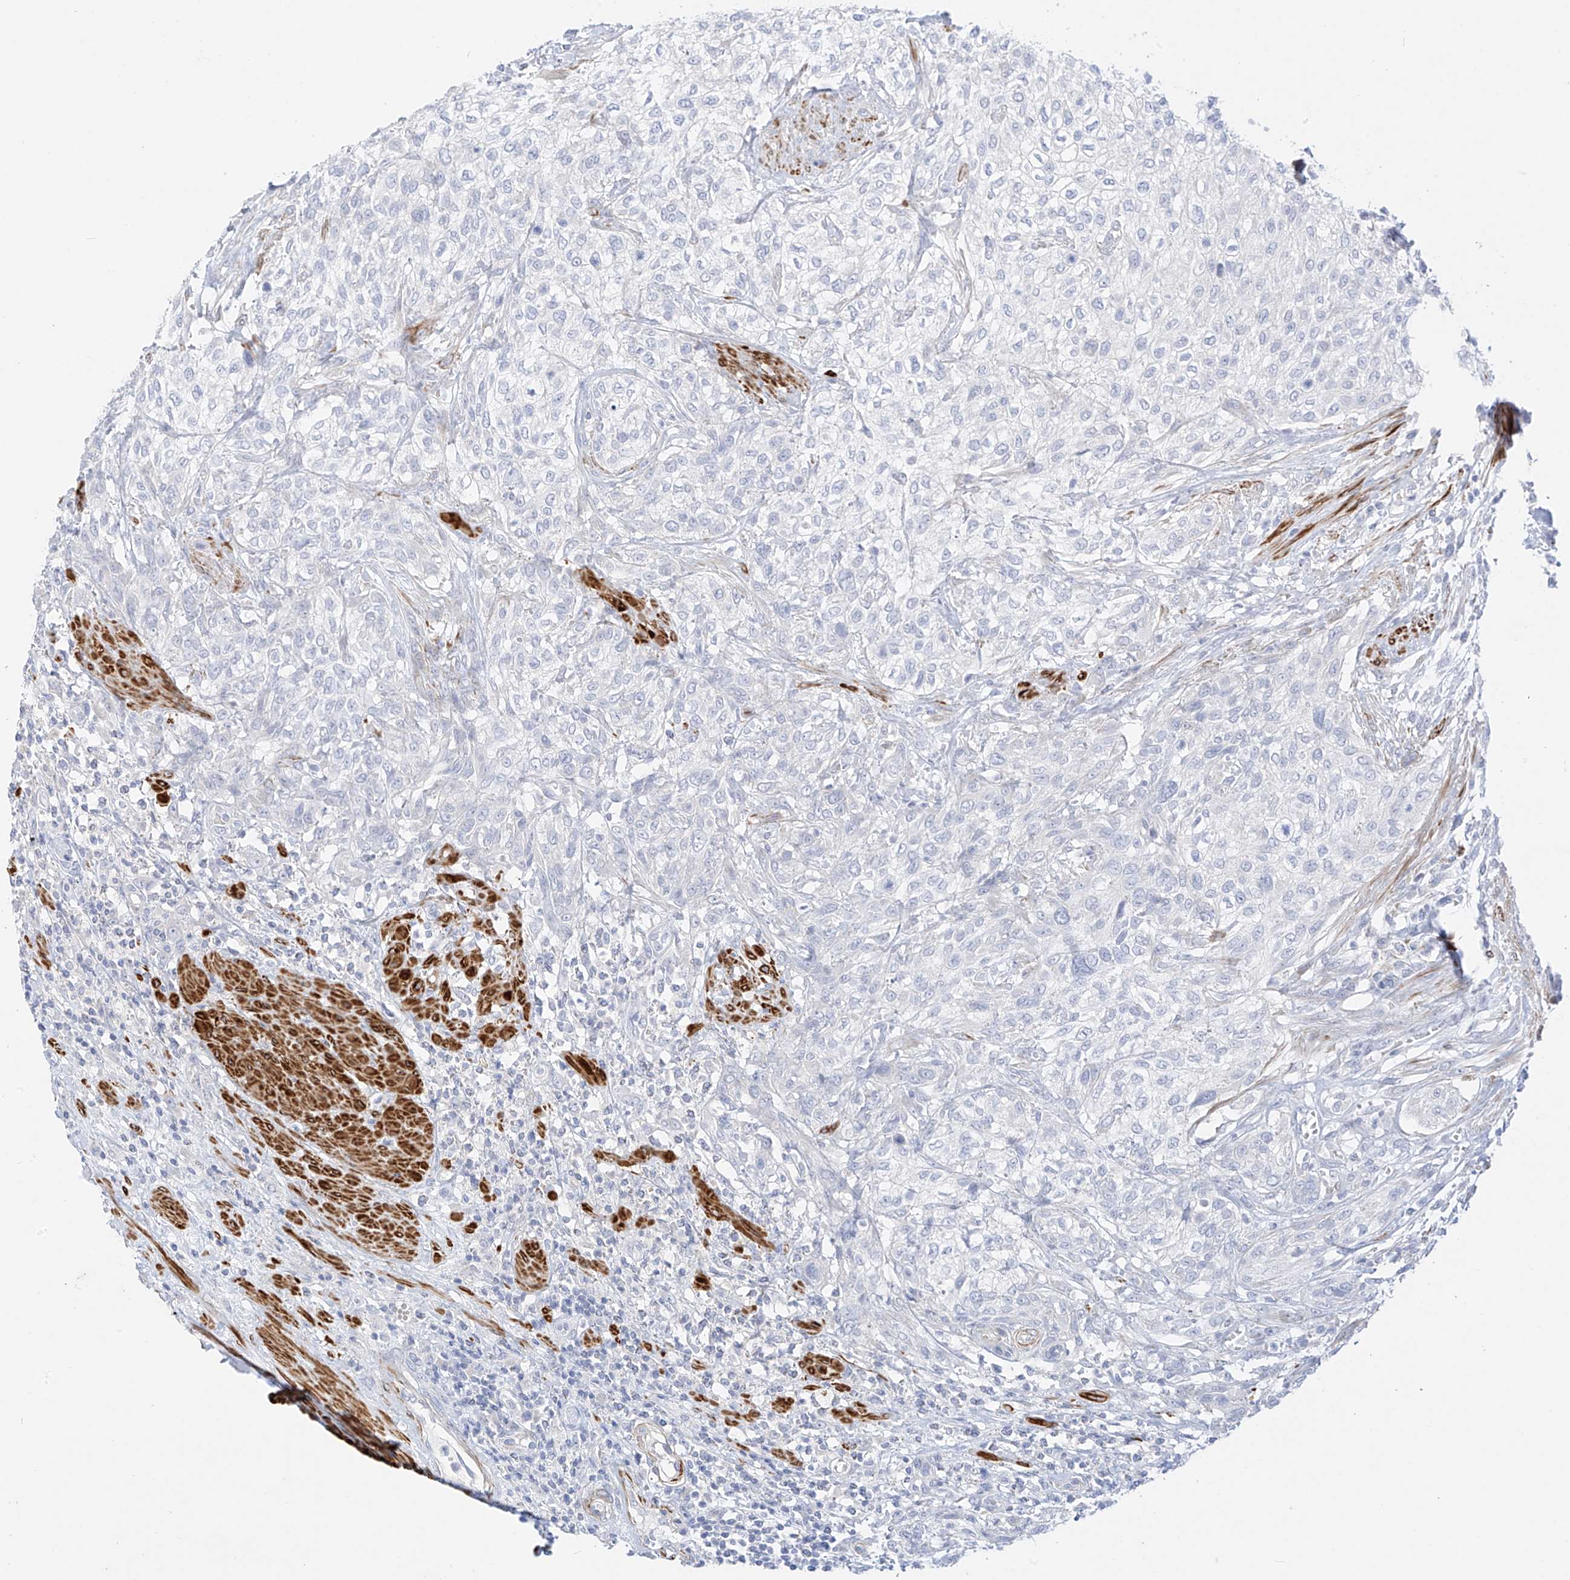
{"staining": {"intensity": "negative", "quantity": "none", "location": "none"}, "tissue": "urothelial cancer", "cell_type": "Tumor cells", "image_type": "cancer", "snomed": [{"axis": "morphology", "description": "Urothelial carcinoma, High grade"}, {"axis": "topography", "description": "Urinary bladder"}], "caption": "Photomicrograph shows no significant protein staining in tumor cells of urothelial cancer.", "gene": "ST3GAL5", "patient": {"sex": "male", "age": 35}}